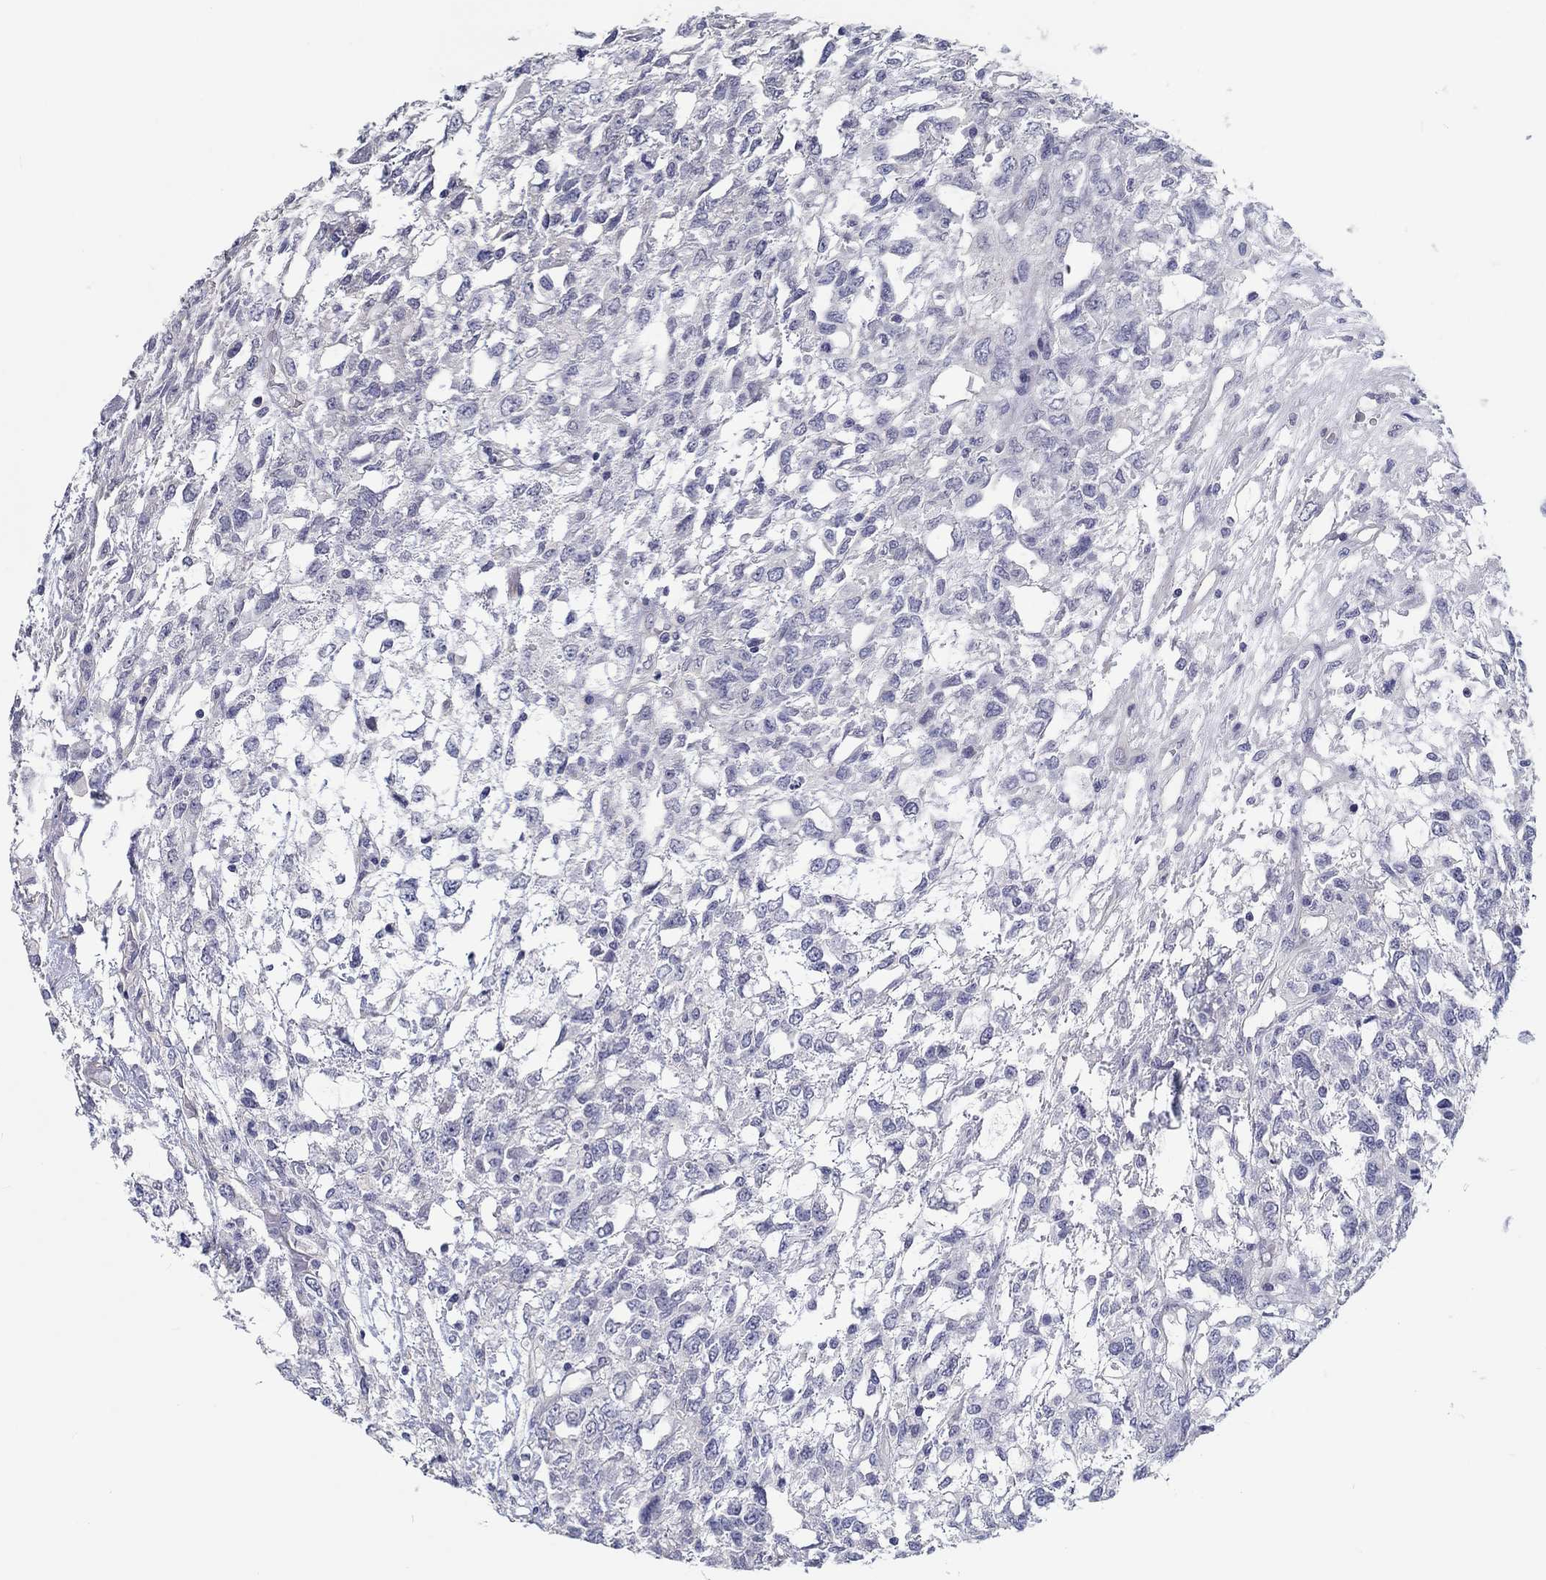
{"staining": {"intensity": "negative", "quantity": "none", "location": "none"}, "tissue": "testis cancer", "cell_type": "Tumor cells", "image_type": "cancer", "snomed": [{"axis": "morphology", "description": "Seminoma, NOS"}, {"axis": "topography", "description": "Testis"}], "caption": "Histopathology image shows no significant protein staining in tumor cells of testis cancer (seminoma).", "gene": "CRYGD", "patient": {"sex": "male", "age": 52}}